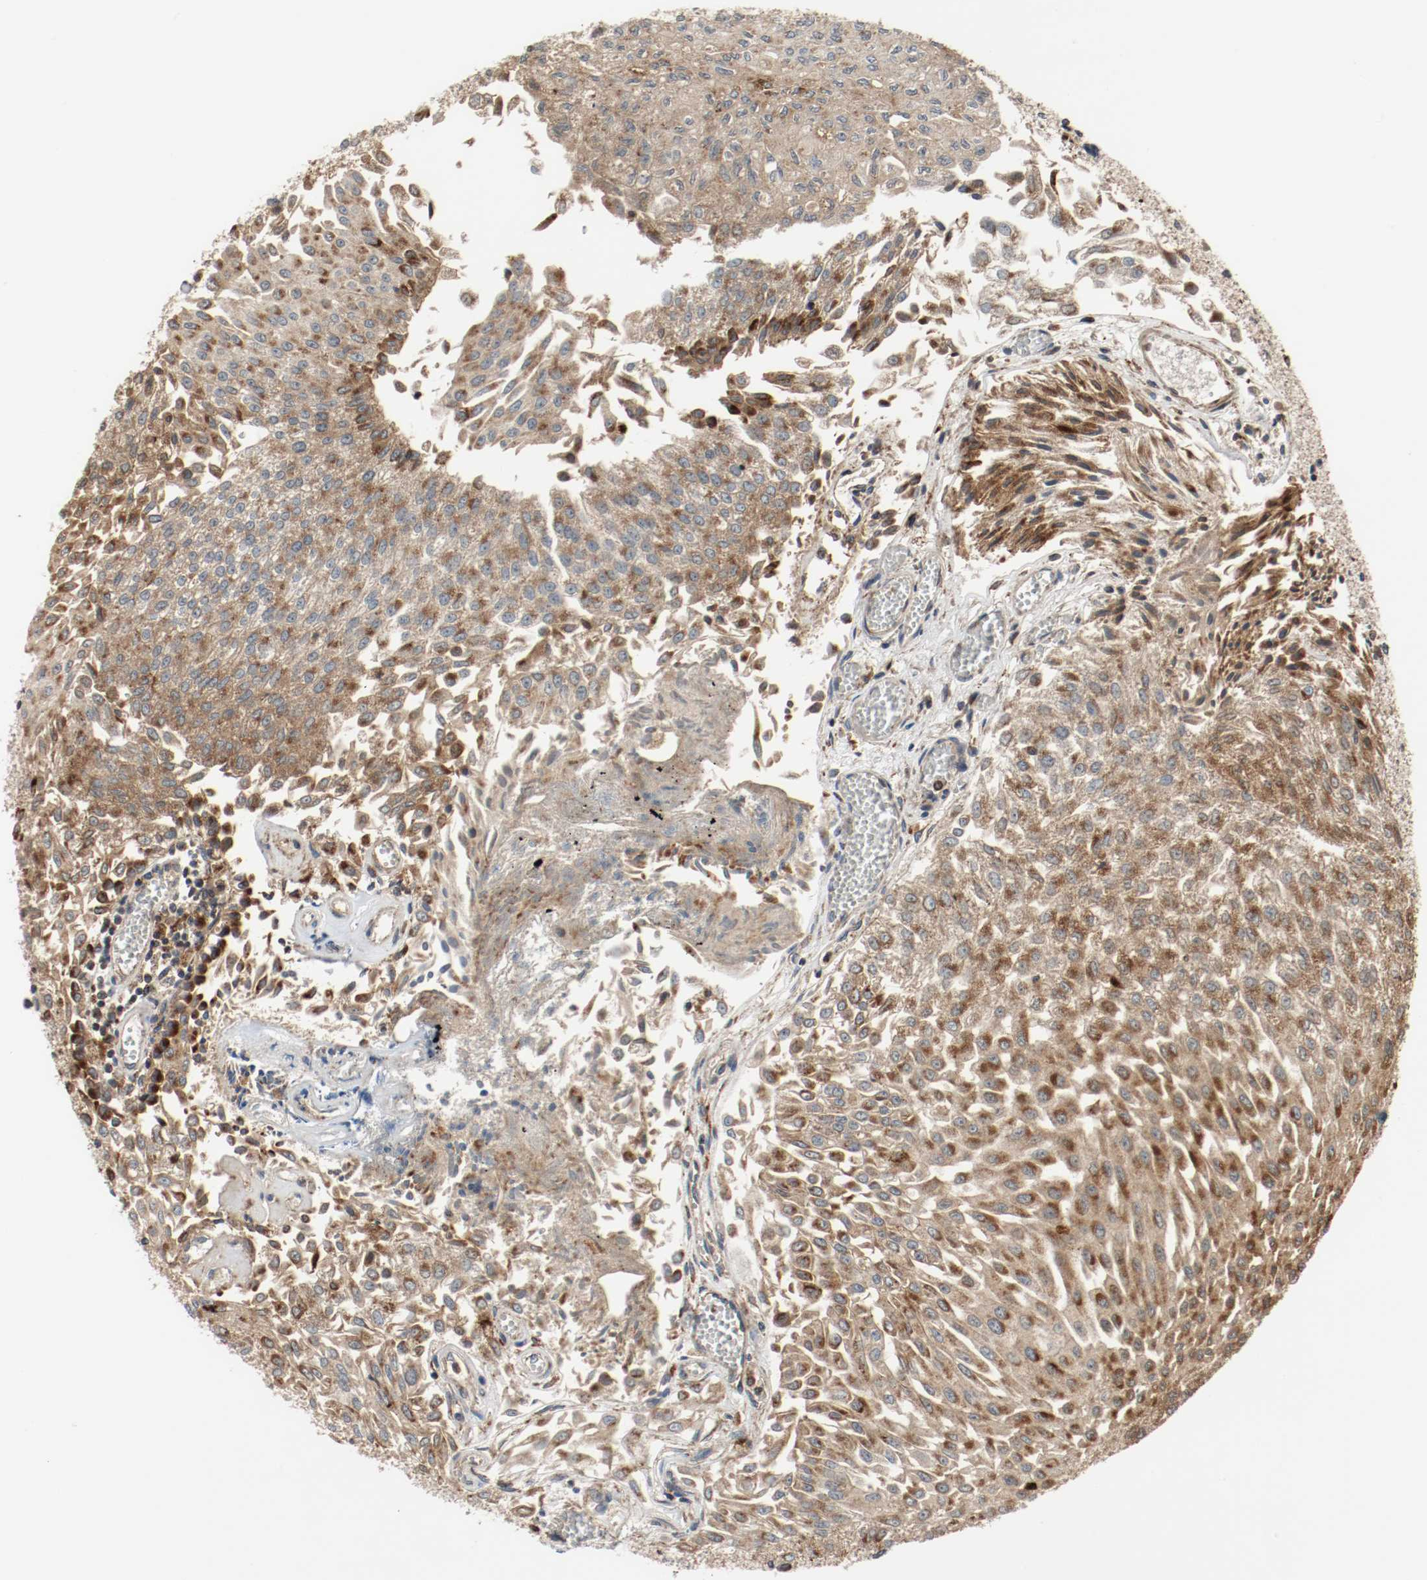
{"staining": {"intensity": "moderate", "quantity": ">75%", "location": "cytoplasmic/membranous"}, "tissue": "urothelial cancer", "cell_type": "Tumor cells", "image_type": "cancer", "snomed": [{"axis": "morphology", "description": "Urothelial carcinoma, Low grade"}, {"axis": "topography", "description": "Urinary bladder"}], "caption": "IHC photomicrograph of neoplastic tissue: human urothelial cancer stained using immunohistochemistry (IHC) reveals medium levels of moderate protein expression localized specifically in the cytoplasmic/membranous of tumor cells, appearing as a cytoplasmic/membranous brown color.", "gene": "LAMP2", "patient": {"sex": "male", "age": 86}}